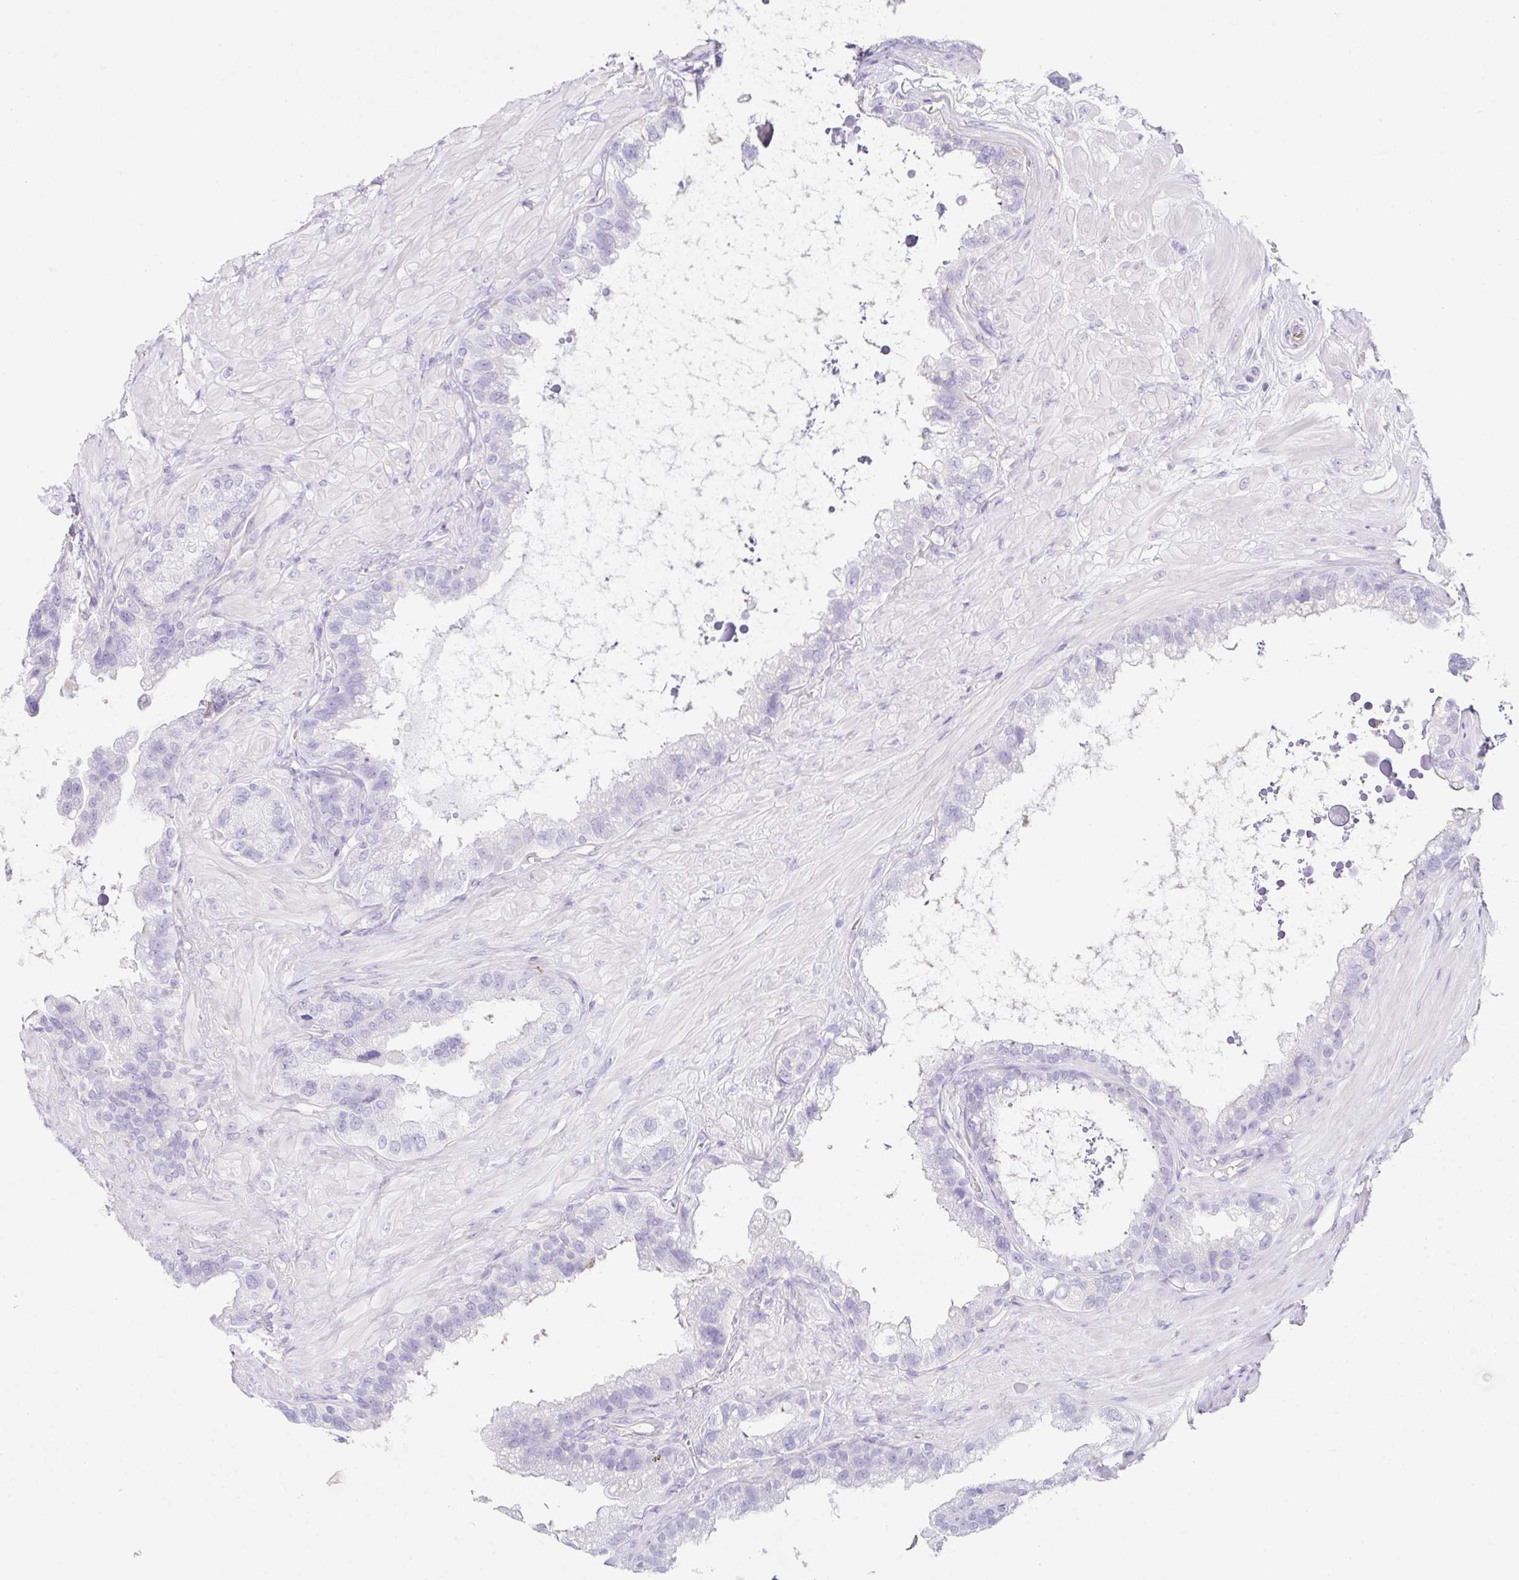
{"staining": {"intensity": "negative", "quantity": "none", "location": "none"}, "tissue": "seminal vesicle", "cell_type": "Glandular cells", "image_type": "normal", "snomed": [{"axis": "morphology", "description": "Normal tissue, NOS"}, {"axis": "topography", "description": "Seminal veicle"}, {"axis": "topography", "description": "Peripheral nerve tissue"}], "caption": "A high-resolution histopathology image shows immunohistochemistry (IHC) staining of benign seminal vesicle, which displays no significant expression in glandular cells. The staining was performed using DAB (3,3'-diaminobenzidine) to visualize the protein expression in brown, while the nuclei were stained in blue with hematoxylin (Magnification: 20x).", "gene": "DKK4", "patient": {"sex": "male", "age": 76}}